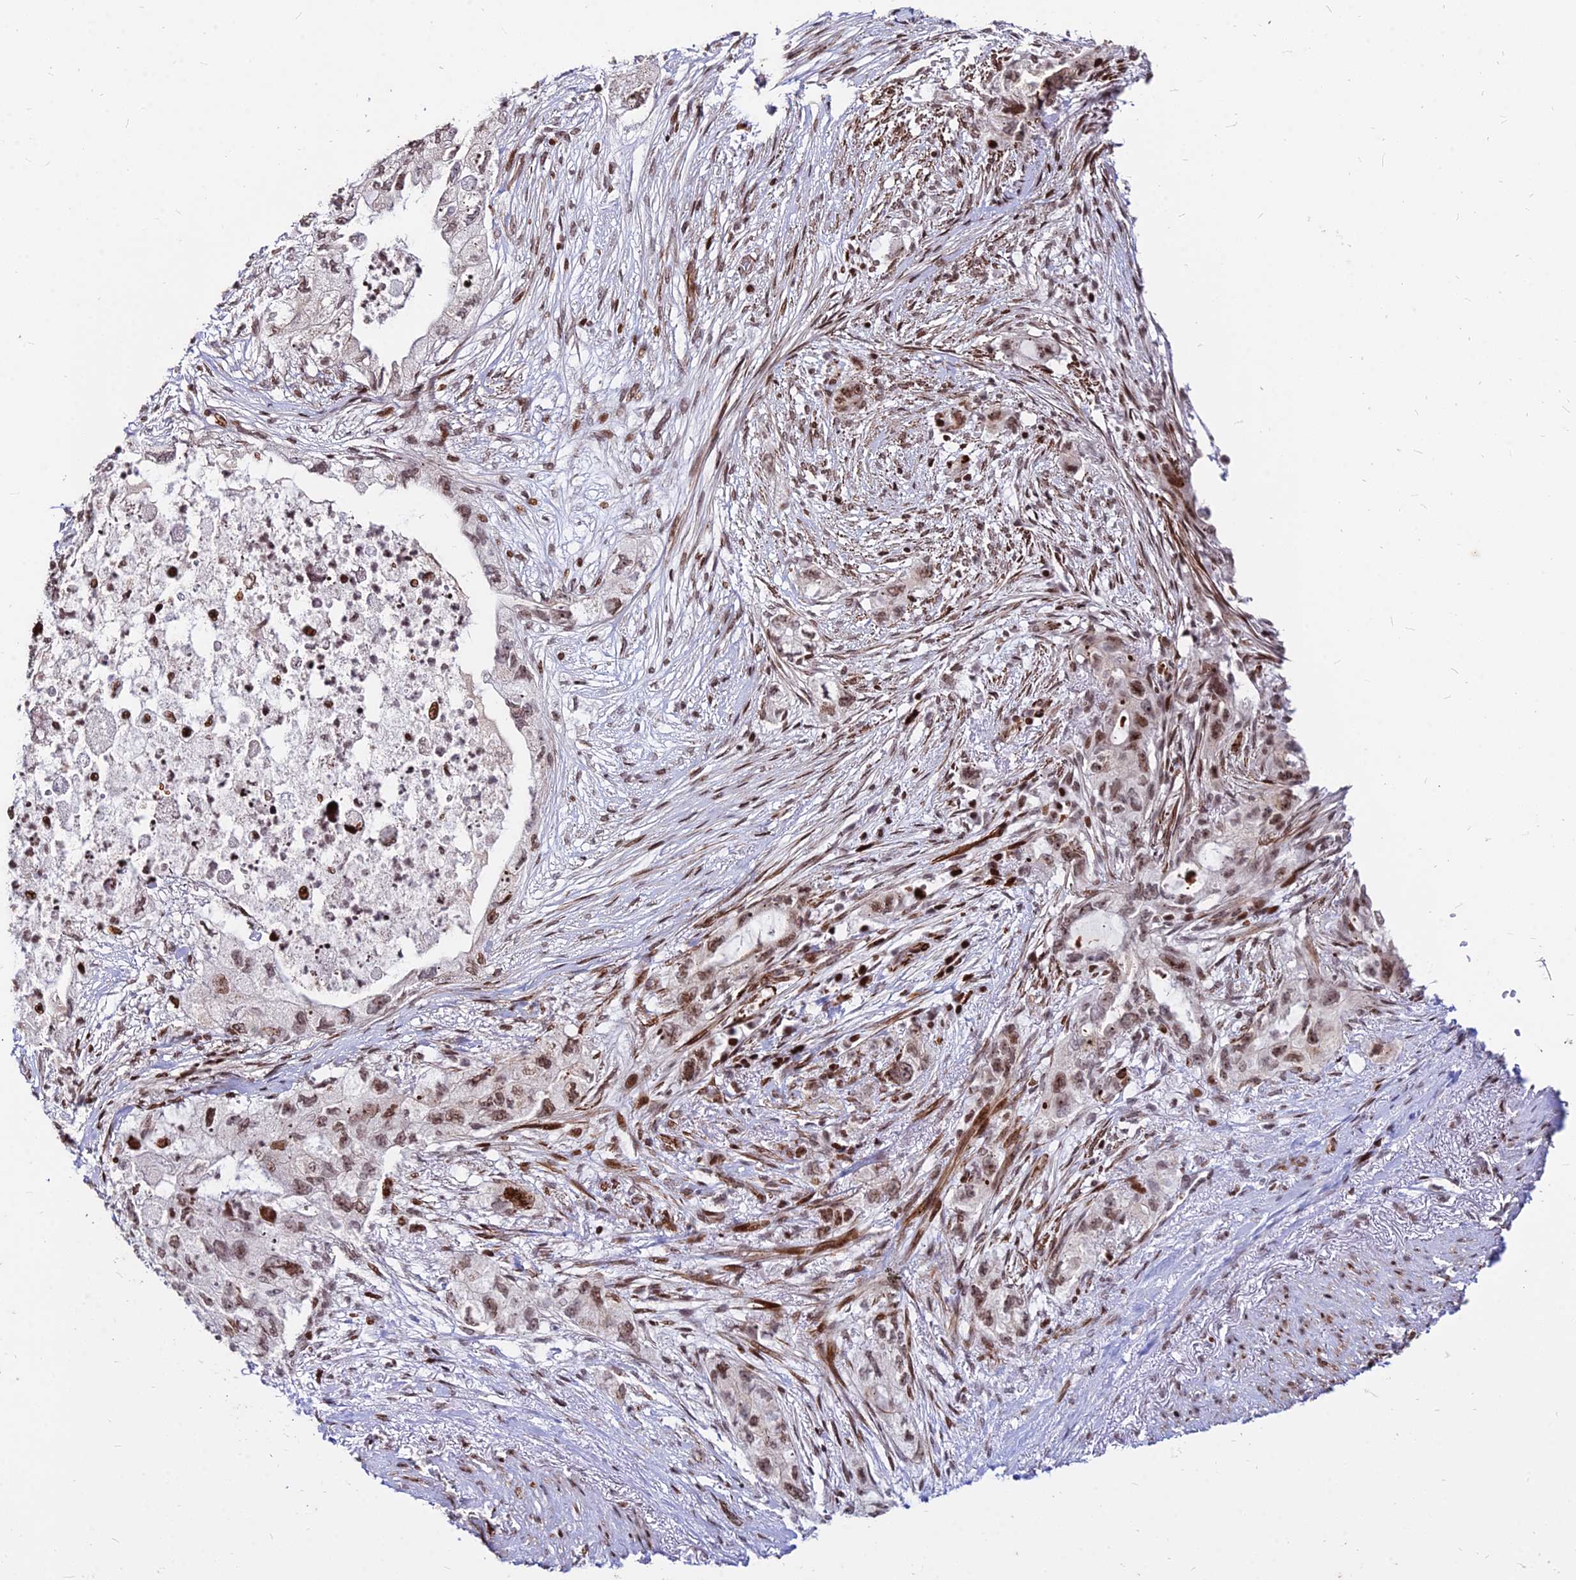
{"staining": {"intensity": "moderate", "quantity": ">75%", "location": "nuclear"}, "tissue": "pancreatic cancer", "cell_type": "Tumor cells", "image_type": "cancer", "snomed": [{"axis": "morphology", "description": "Adenocarcinoma, NOS"}, {"axis": "topography", "description": "Pancreas"}], "caption": "IHC staining of adenocarcinoma (pancreatic), which displays medium levels of moderate nuclear positivity in approximately >75% of tumor cells indicating moderate nuclear protein positivity. The staining was performed using DAB (brown) for protein detection and nuclei were counterstained in hematoxylin (blue).", "gene": "NYAP2", "patient": {"sex": "female", "age": 73}}